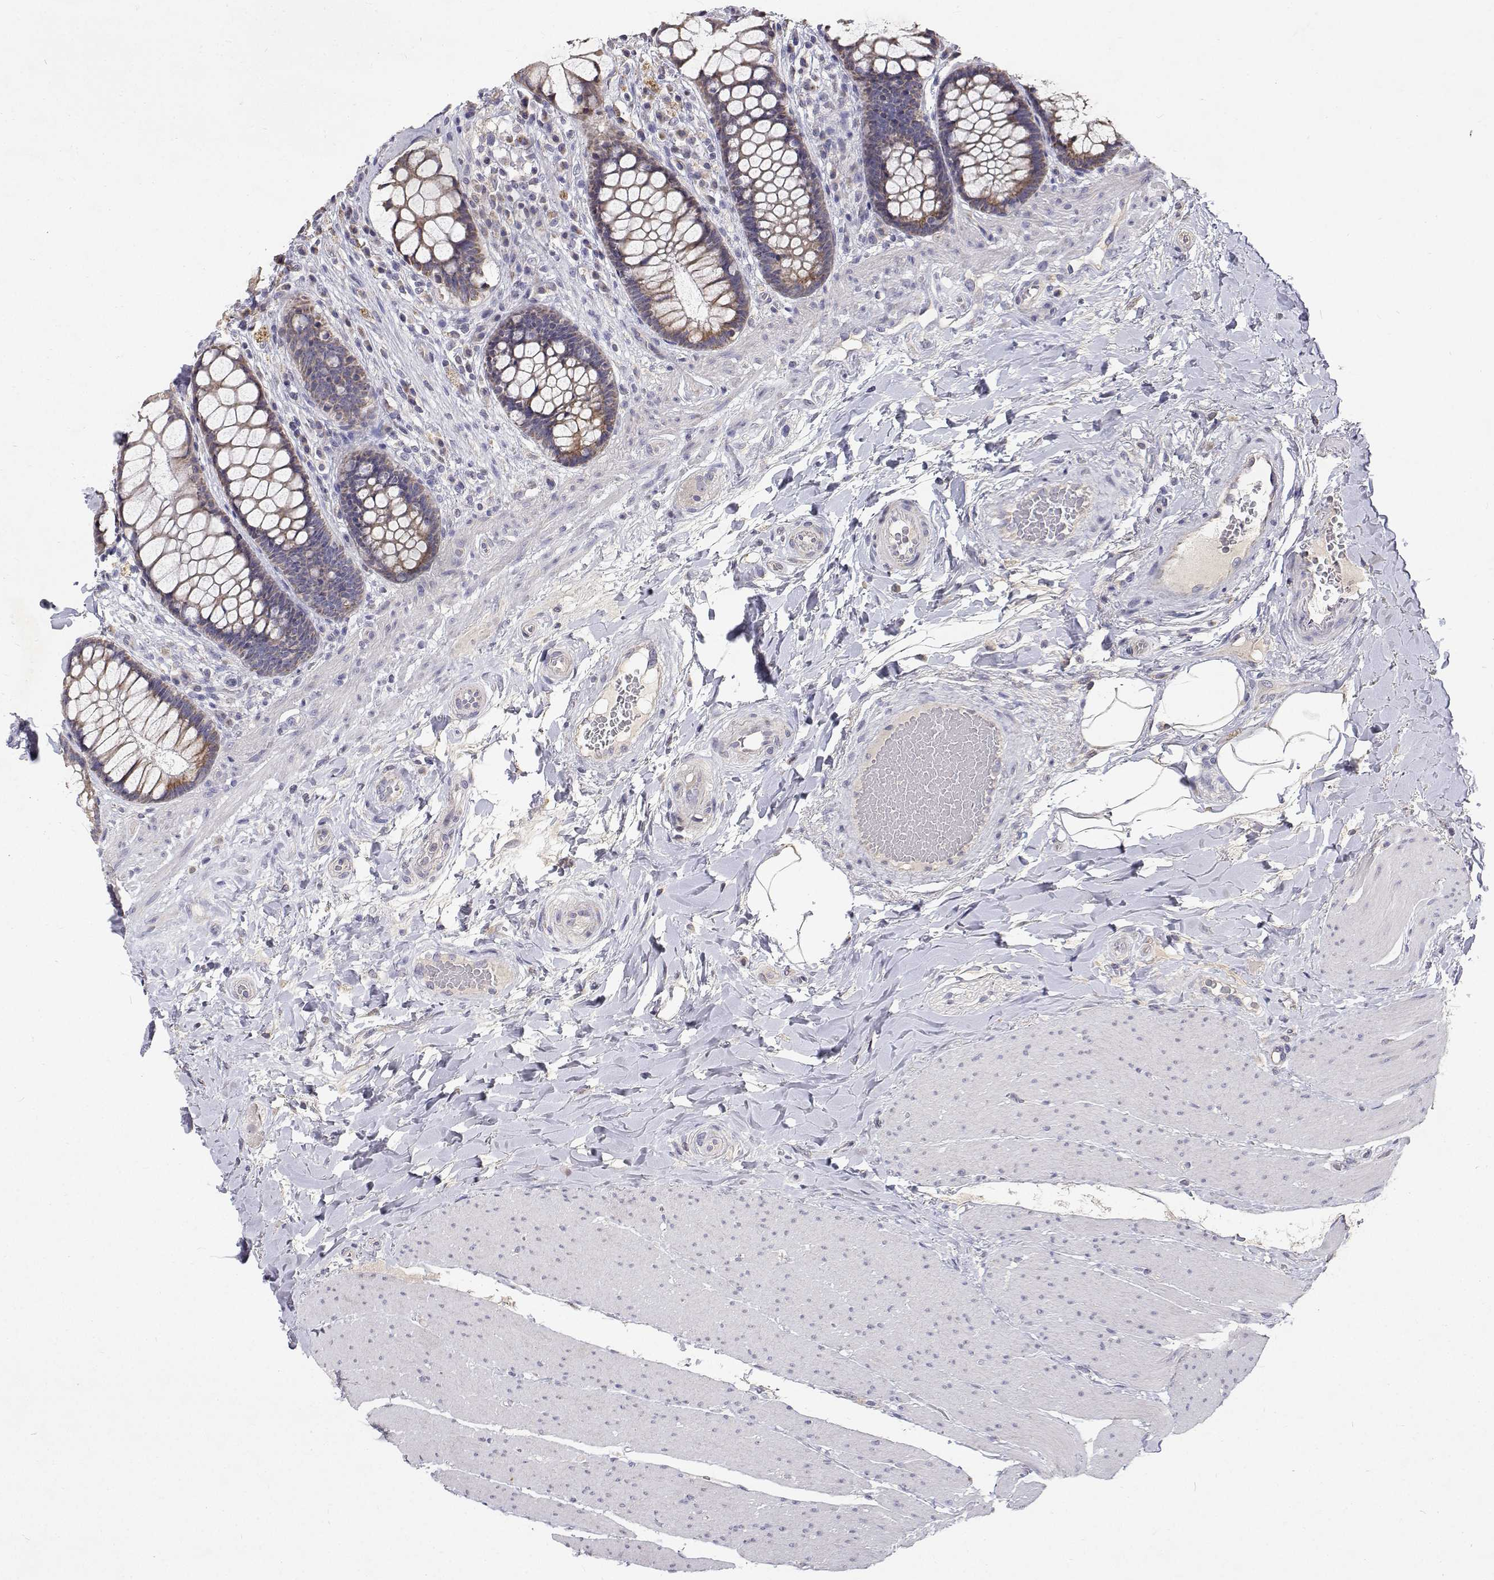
{"staining": {"intensity": "weak", "quantity": ">75%", "location": "cytoplasmic/membranous"}, "tissue": "rectum", "cell_type": "Glandular cells", "image_type": "normal", "snomed": [{"axis": "morphology", "description": "Normal tissue, NOS"}, {"axis": "topography", "description": "Rectum"}], "caption": "Immunohistochemistry of unremarkable human rectum exhibits low levels of weak cytoplasmic/membranous positivity in approximately >75% of glandular cells. Using DAB (brown) and hematoxylin (blue) stains, captured at high magnification using brightfield microscopy.", "gene": "TRIM60", "patient": {"sex": "female", "age": 58}}